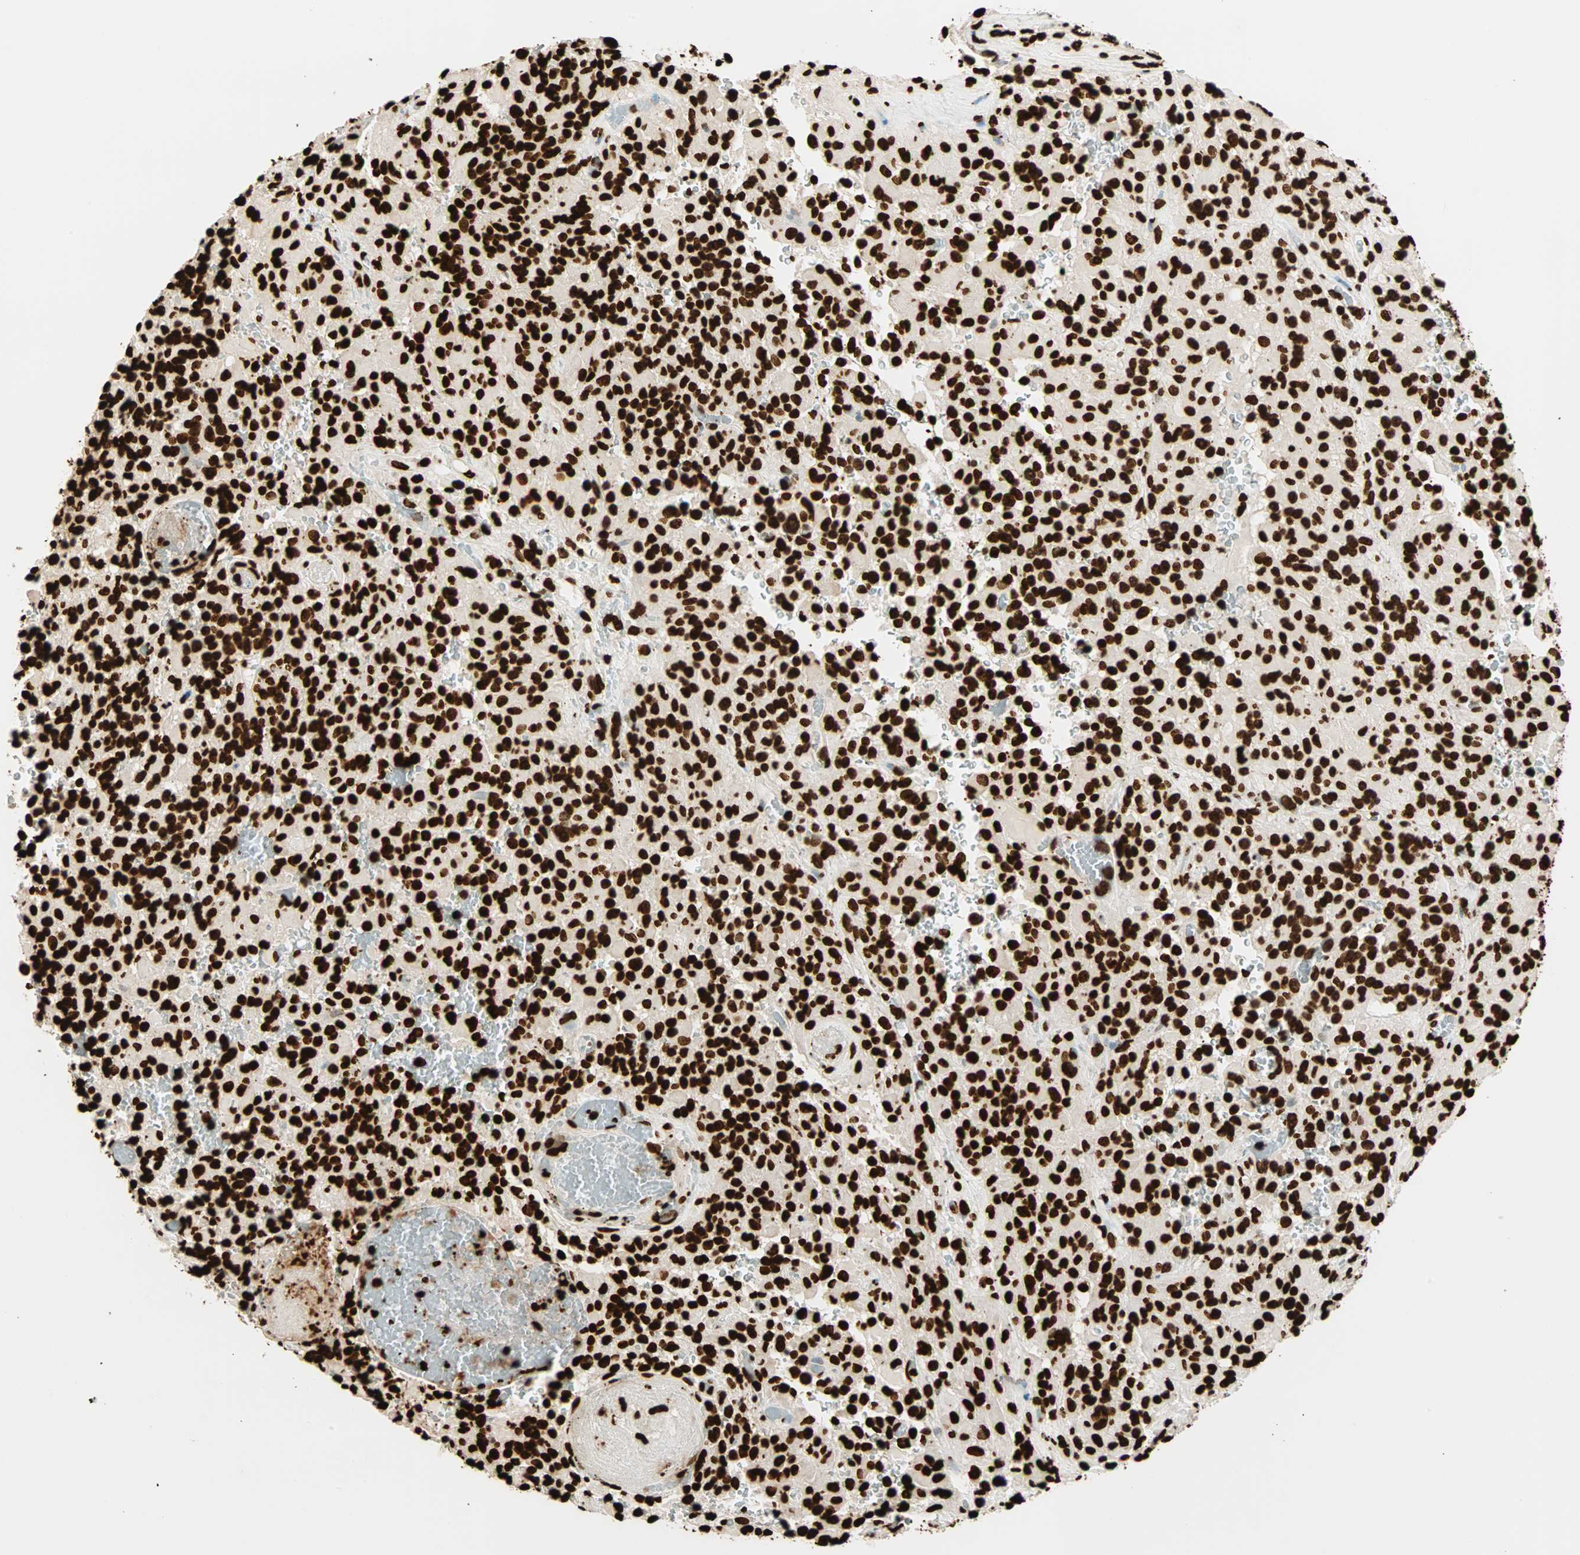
{"staining": {"intensity": "strong", "quantity": ">75%", "location": "nuclear"}, "tissue": "glioma", "cell_type": "Tumor cells", "image_type": "cancer", "snomed": [{"axis": "morphology", "description": "Glioma, malignant, High grade"}, {"axis": "topography", "description": "Brain"}], "caption": "Human malignant high-grade glioma stained with a brown dye exhibits strong nuclear positive expression in approximately >75% of tumor cells.", "gene": "GLI2", "patient": {"sex": "male", "age": 71}}